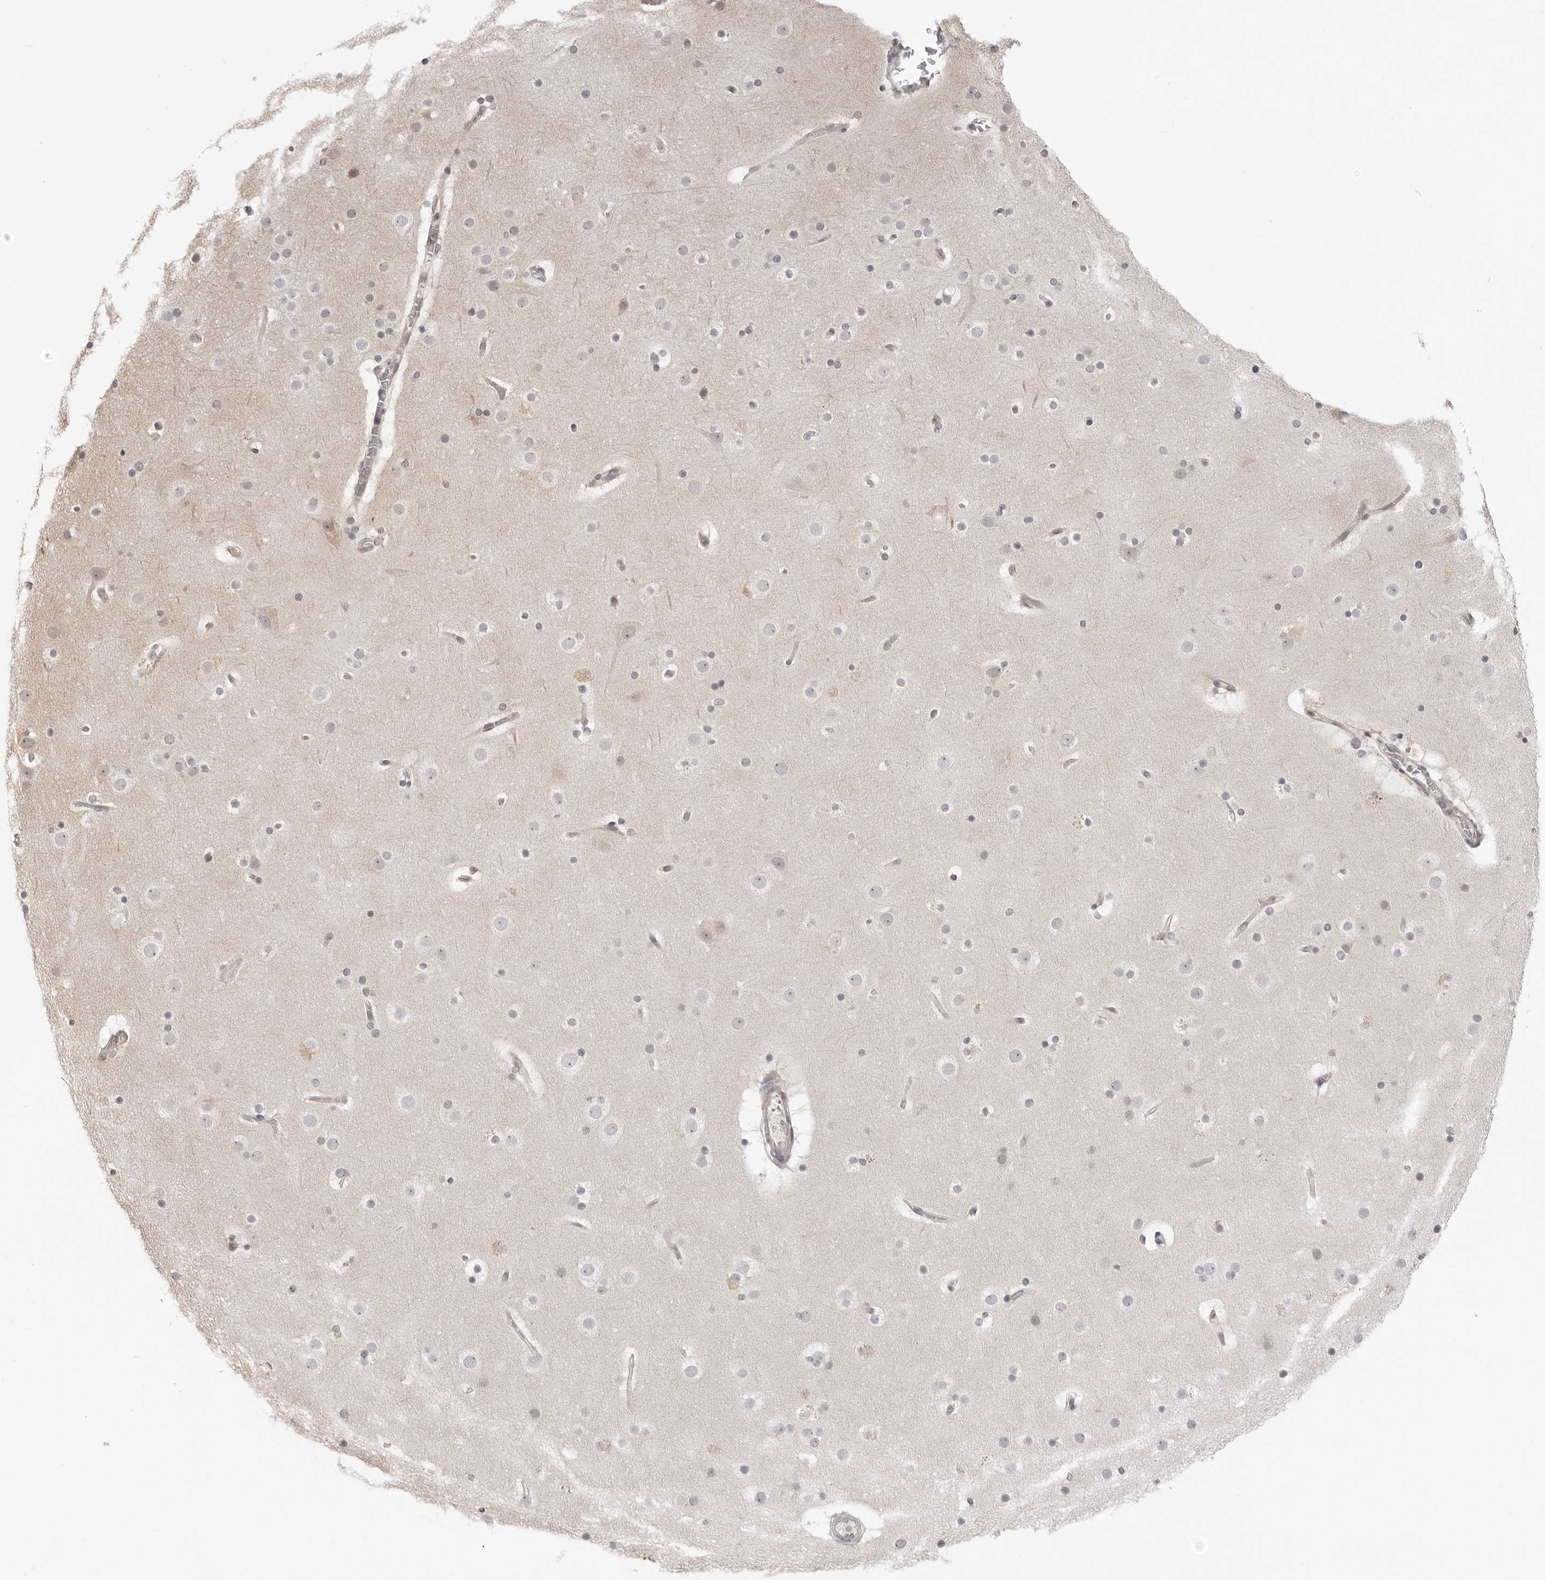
{"staining": {"intensity": "negative", "quantity": "none", "location": "none"}, "tissue": "cerebral cortex", "cell_type": "Endothelial cells", "image_type": "normal", "snomed": [{"axis": "morphology", "description": "Normal tissue, NOS"}, {"axis": "topography", "description": "Cerebral cortex"}], "caption": "Immunohistochemistry (IHC) of normal human cerebral cortex reveals no staining in endothelial cells. The staining is performed using DAB (3,3'-diaminobenzidine) brown chromogen with nuclei counter-stained in using hematoxylin.", "gene": "FDPS", "patient": {"sex": "male", "age": 57}}